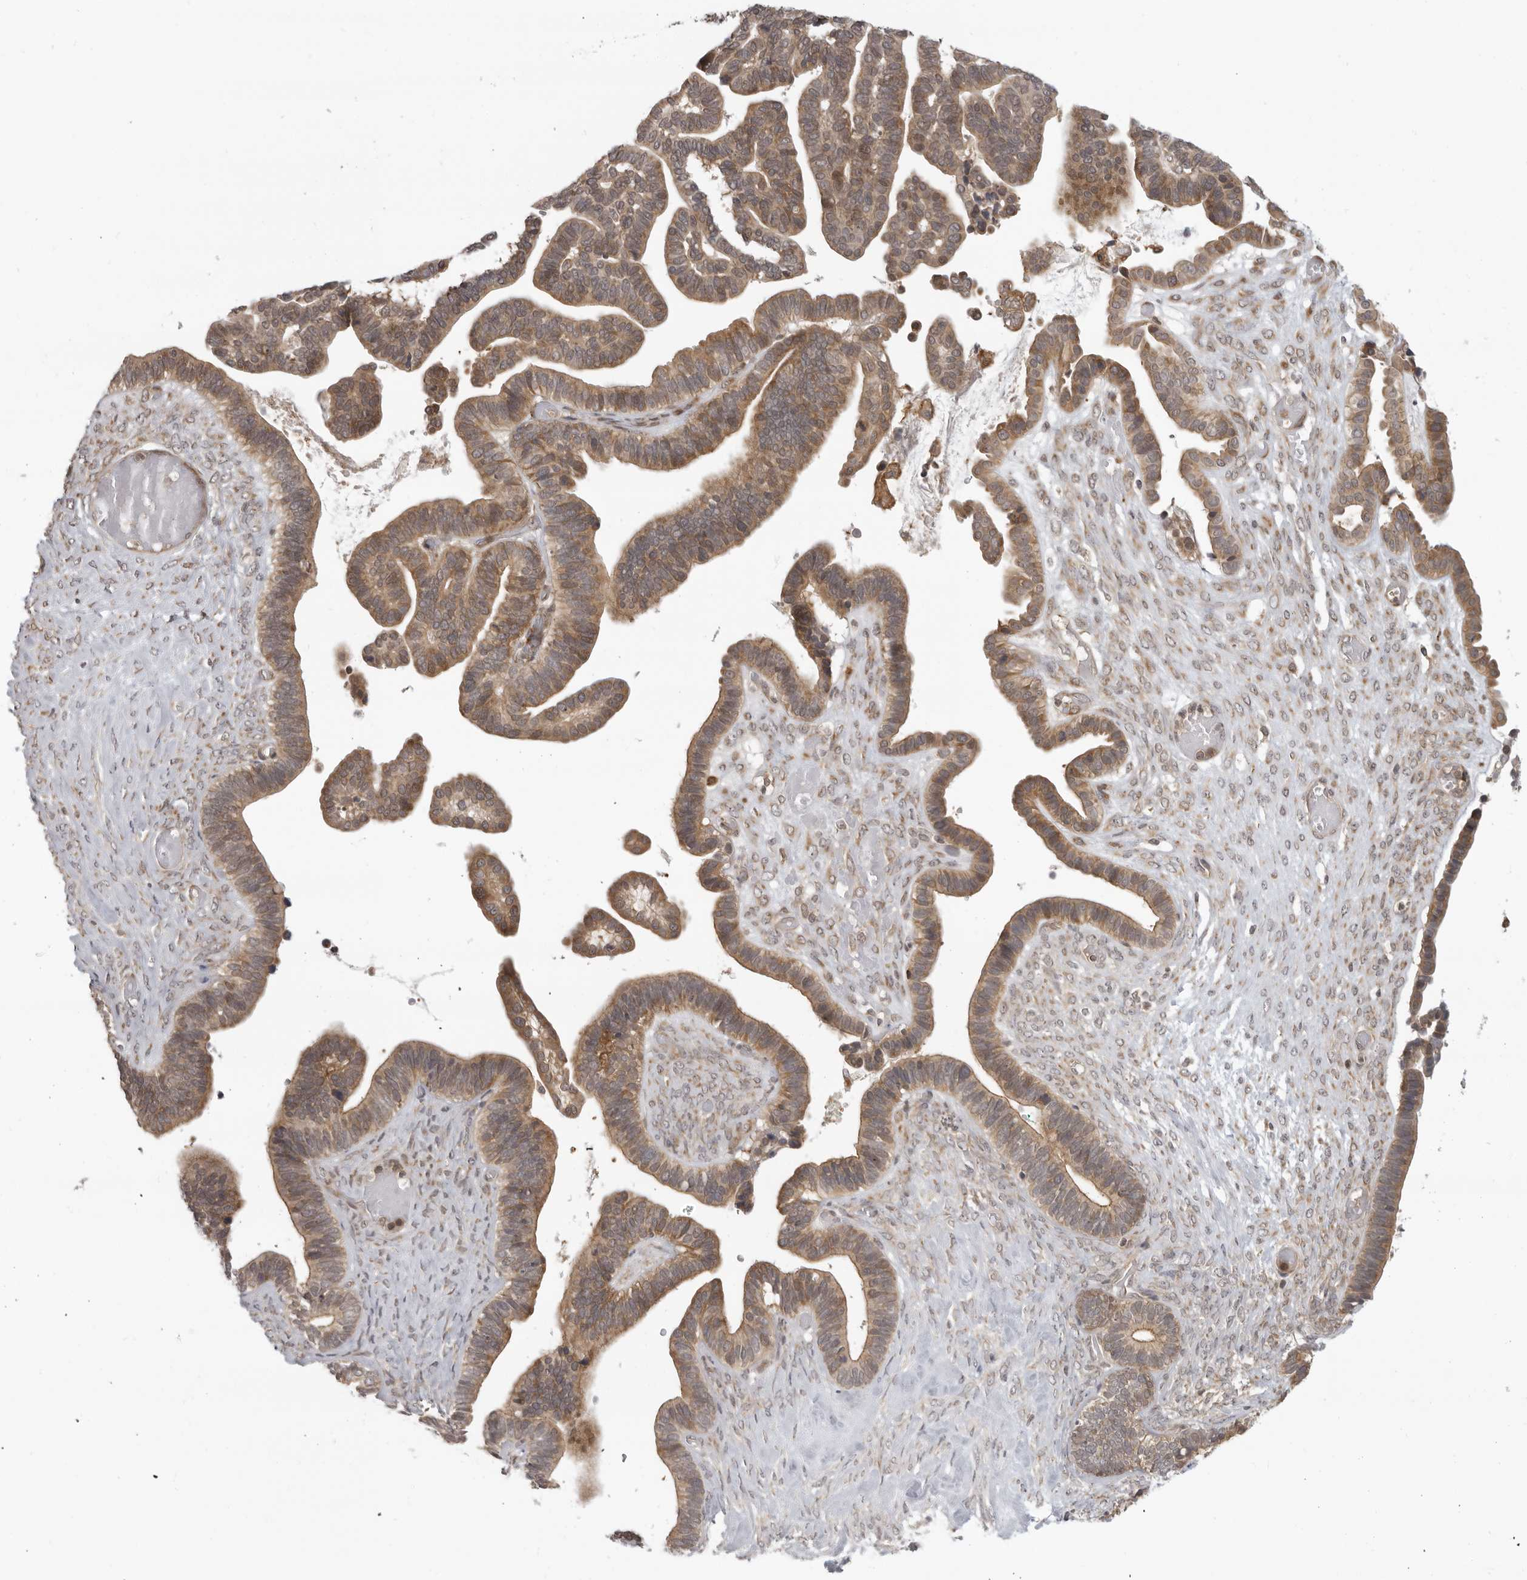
{"staining": {"intensity": "moderate", "quantity": ">75%", "location": "cytoplasmic/membranous"}, "tissue": "ovarian cancer", "cell_type": "Tumor cells", "image_type": "cancer", "snomed": [{"axis": "morphology", "description": "Cystadenocarcinoma, serous, NOS"}, {"axis": "topography", "description": "Ovary"}], "caption": "The photomicrograph reveals a brown stain indicating the presence of a protein in the cytoplasmic/membranous of tumor cells in ovarian cancer.", "gene": "PRRC2A", "patient": {"sex": "female", "age": 56}}